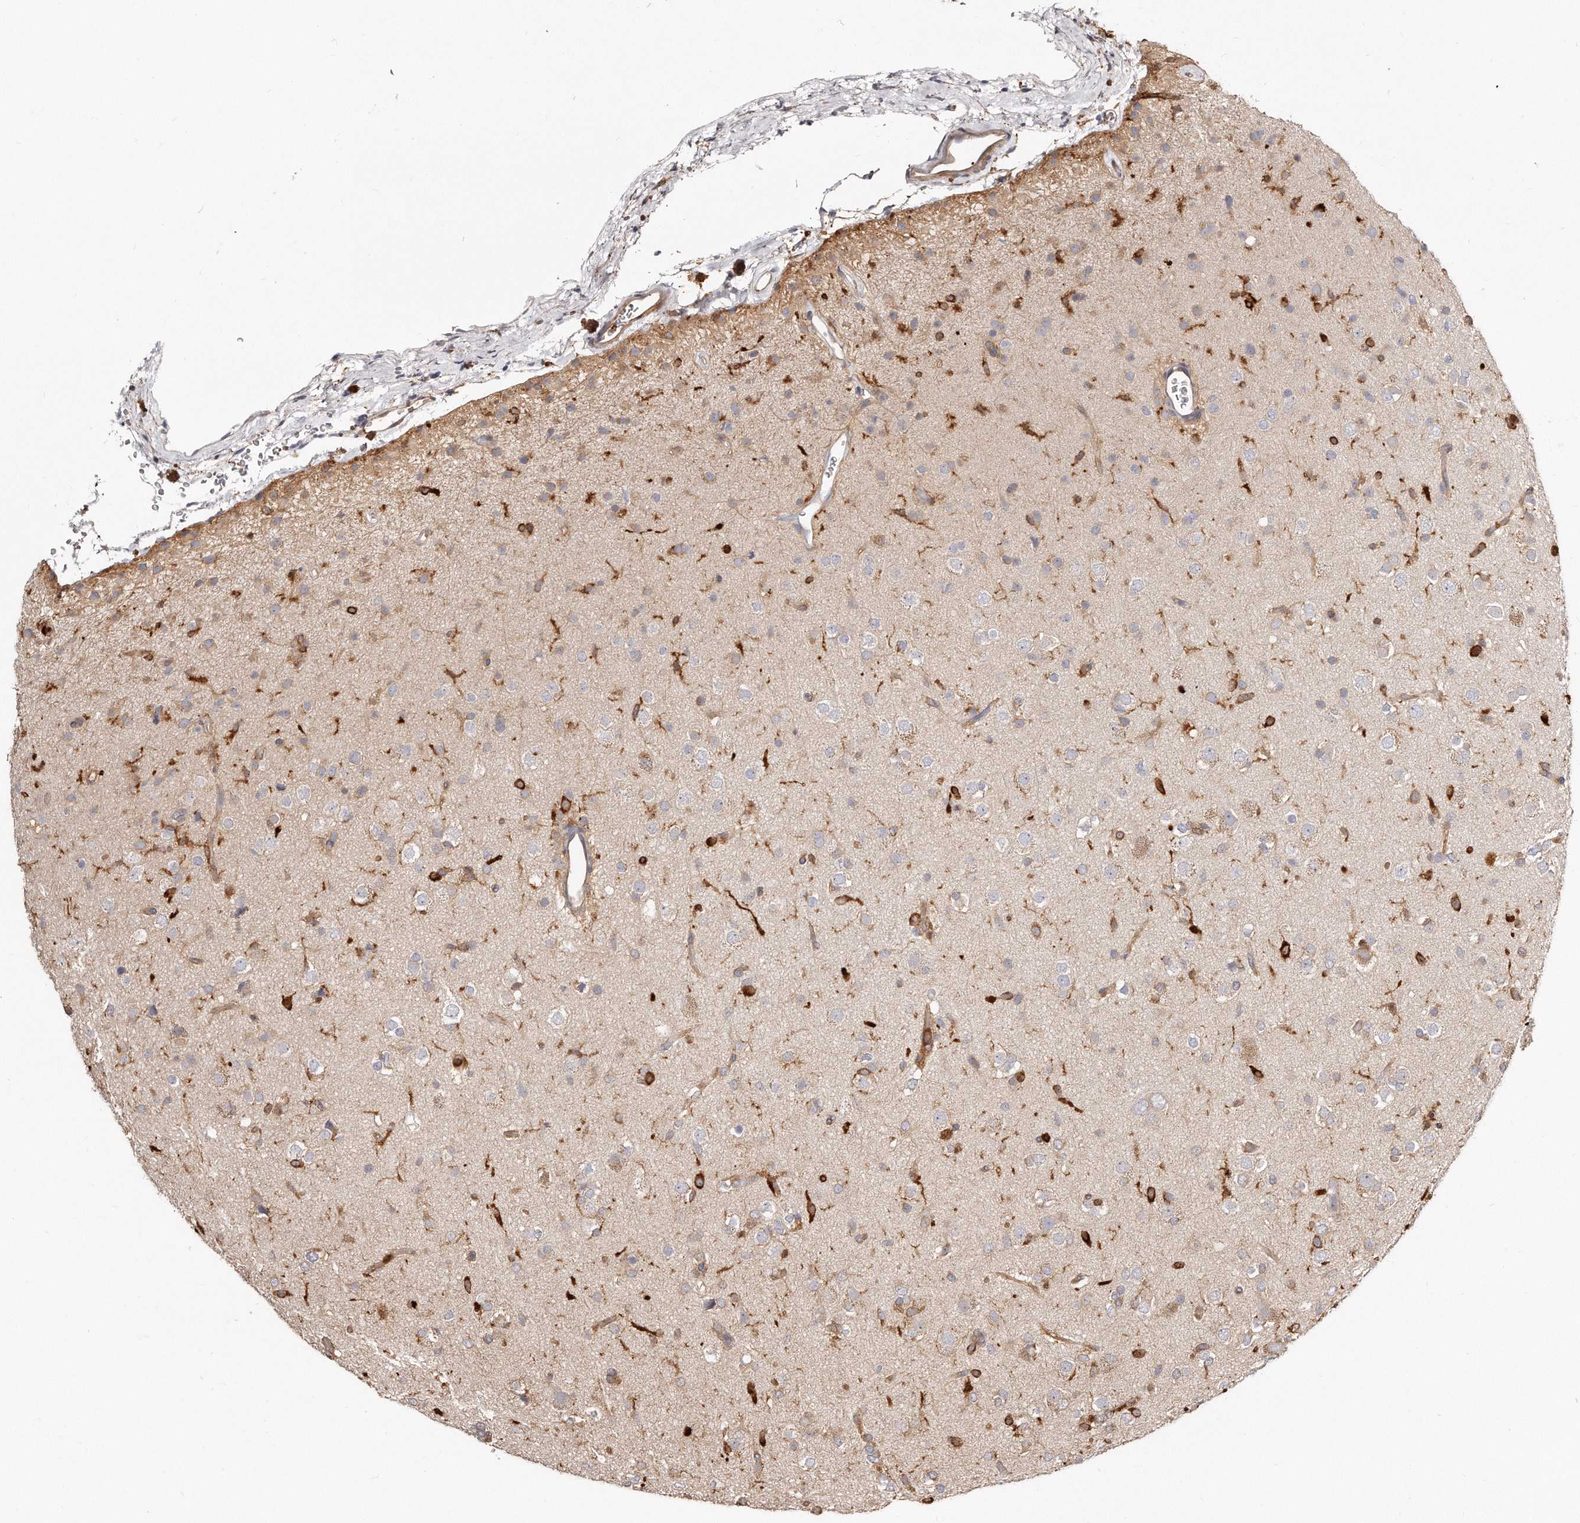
{"staining": {"intensity": "weak", "quantity": "<25%", "location": "cytoplasmic/membranous"}, "tissue": "glioma", "cell_type": "Tumor cells", "image_type": "cancer", "snomed": [{"axis": "morphology", "description": "Glioma, malignant, Low grade"}, {"axis": "topography", "description": "Brain"}], "caption": "The histopathology image demonstrates no staining of tumor cells in glioma. (DAB (3,3'-diaminobenzidine) IHC visualized using brightfield microscopy, high magnification).", "gene": "CAP1", "patient": {"sex": "male", "age": 65}}